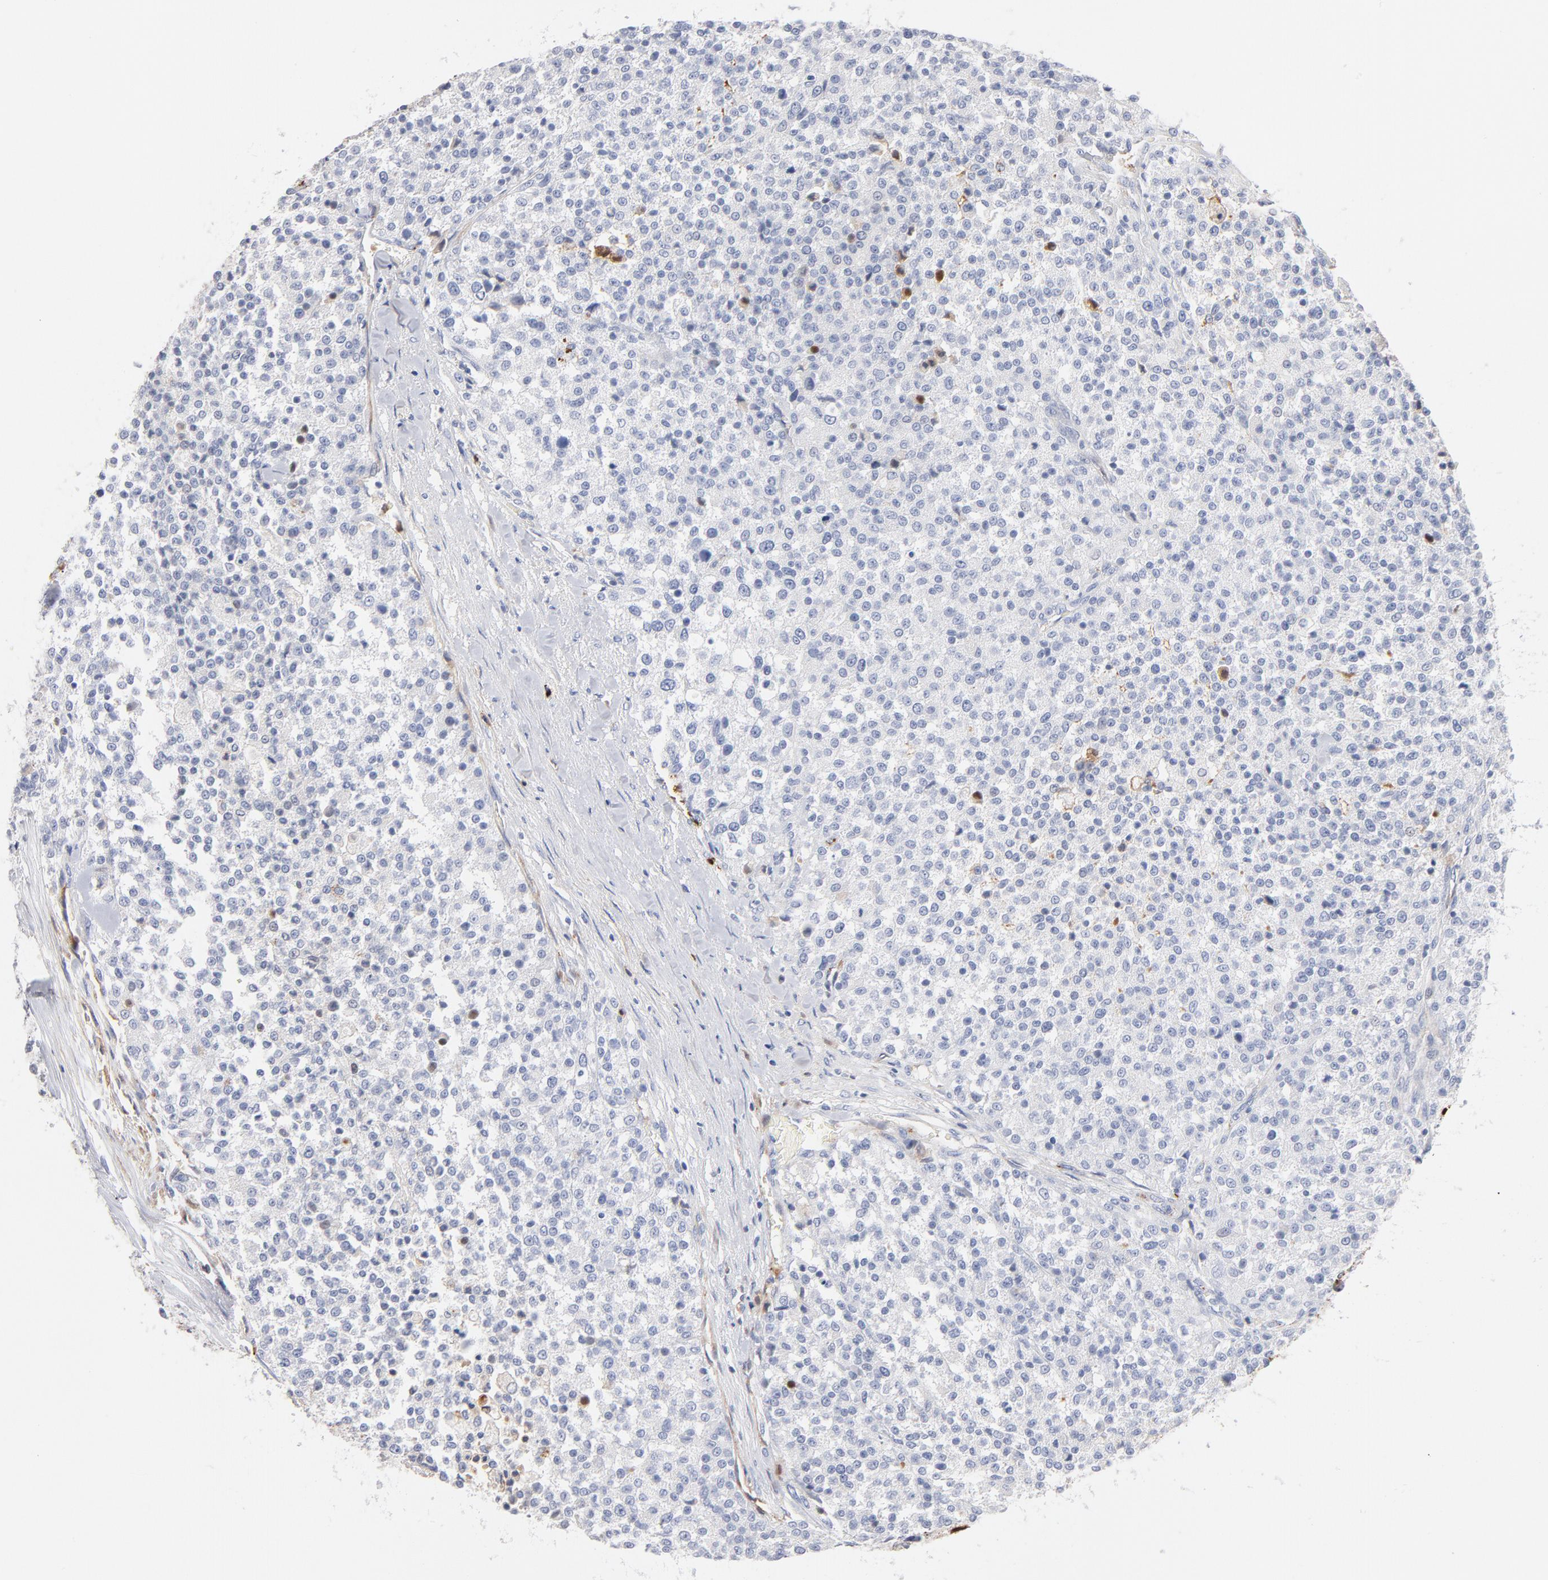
{"staining": {"intensity": "negative", "quantity": "none", "location": "none"}, "tissue": "testis cancer", "cell_type": "Tumor cells", "image_type": "cancer", "snomed": [{"axis": "morphology", "description": "Seminoma, NOS"}, {"axis": "topography", "description": "Testis"}], "caption": "A photomicrograph of testis cancer (seminoma) stained for a protein exhibits no brown staining in tumor cells.", "gene": "PLAT", "patient": {"sex": "male", "age": 59}}